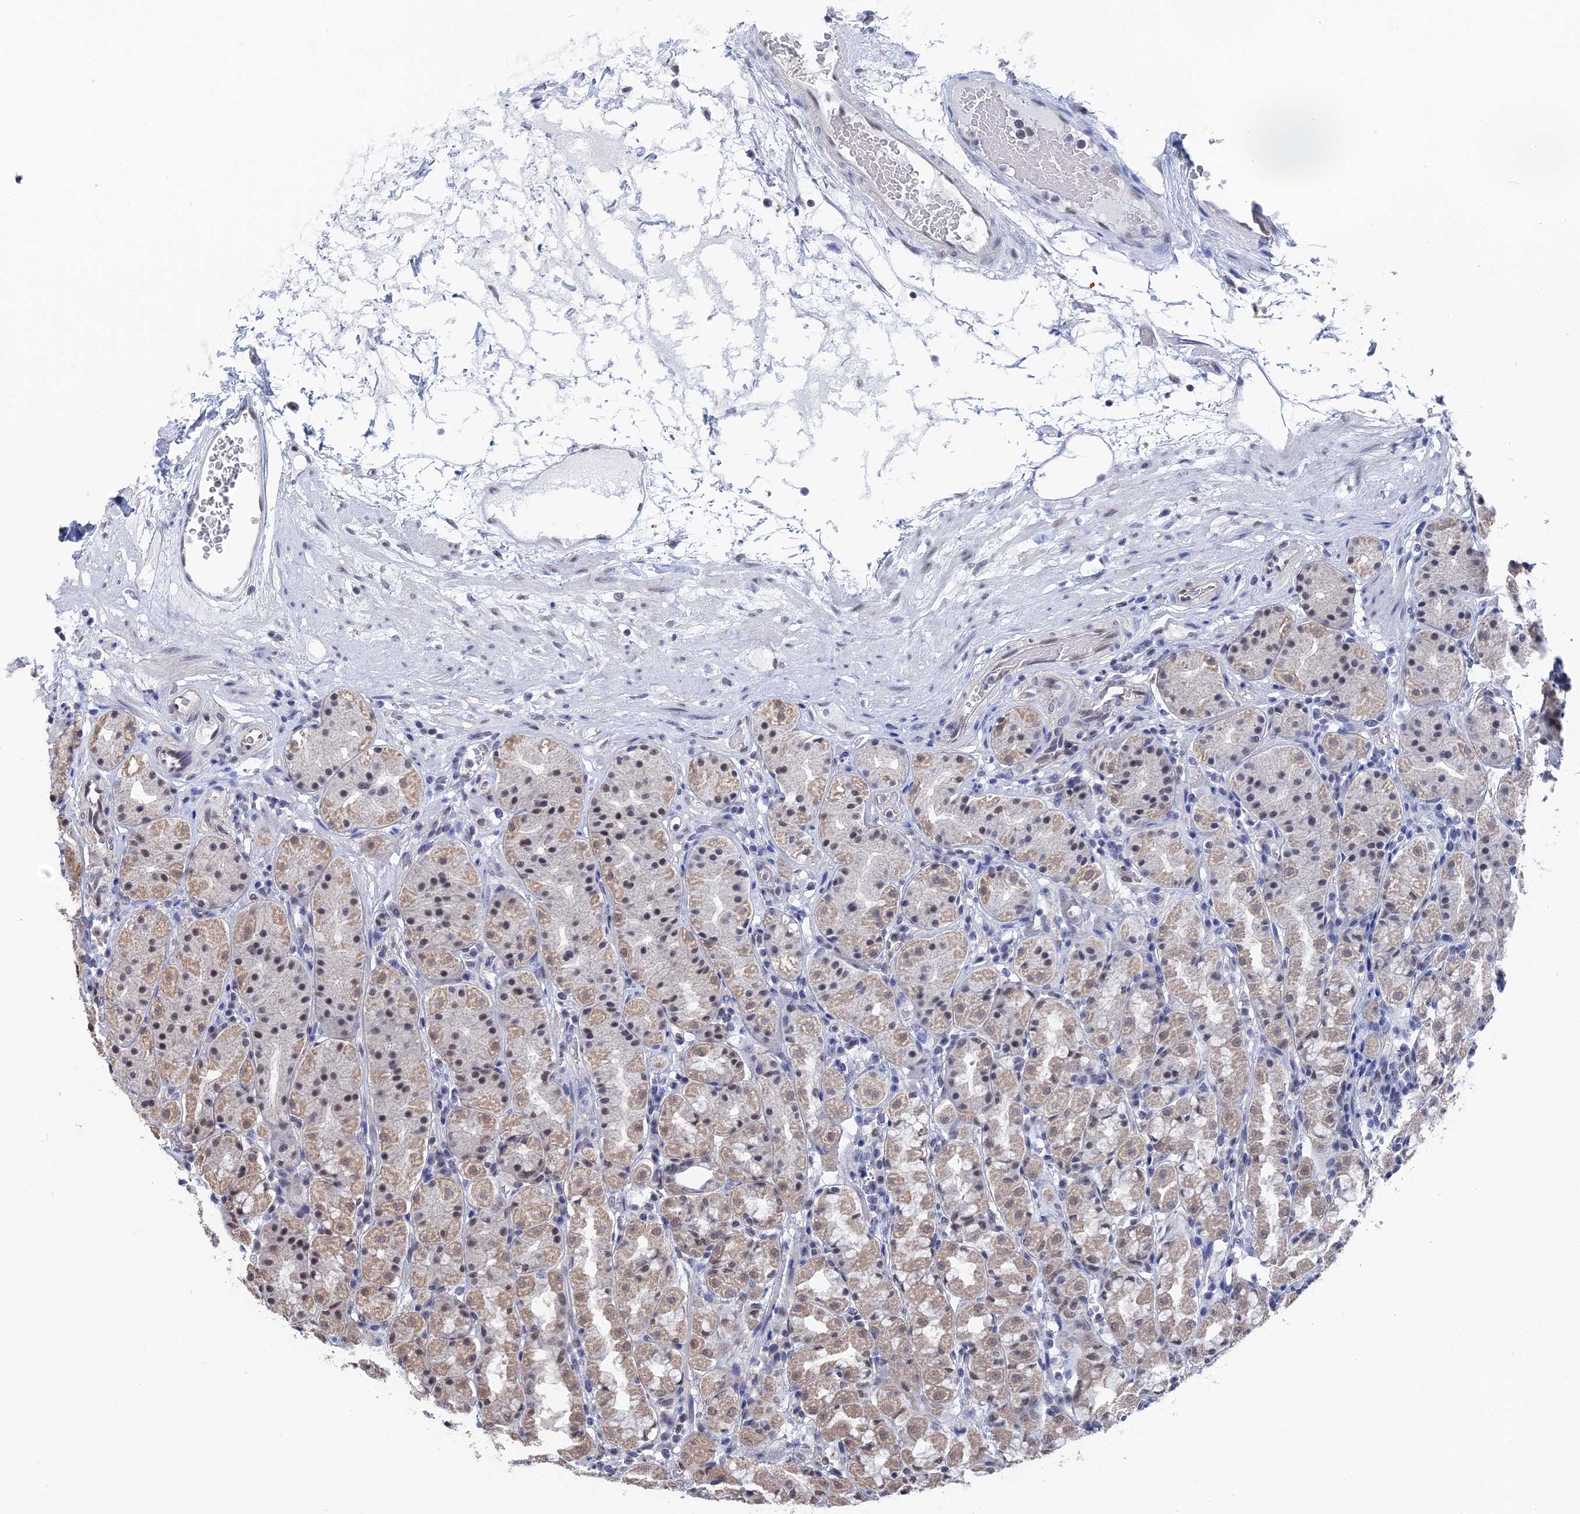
{"staining": {"intensity": "moderate", "quantity": "25%-75%", "location": "cytoplasmic/membranous,nuclear"}, "tissue": "stomach", "cell_type": "Glandular cells", "image_type": "normal", "snomed": [{"axis": "morphology", "description": "Normal tissue, NOS"}, {"axis": "topography", "description": "Stomach, lower"}], "caption": "Unremarkable stomach shows moderate cytoplasmic/membranous,nuclear expression in about 25%-75% of glandular cells, visualized by immunohistochemistry.", "gene": "TSSC4", "patient": {"sex": "female", "age": 56}}